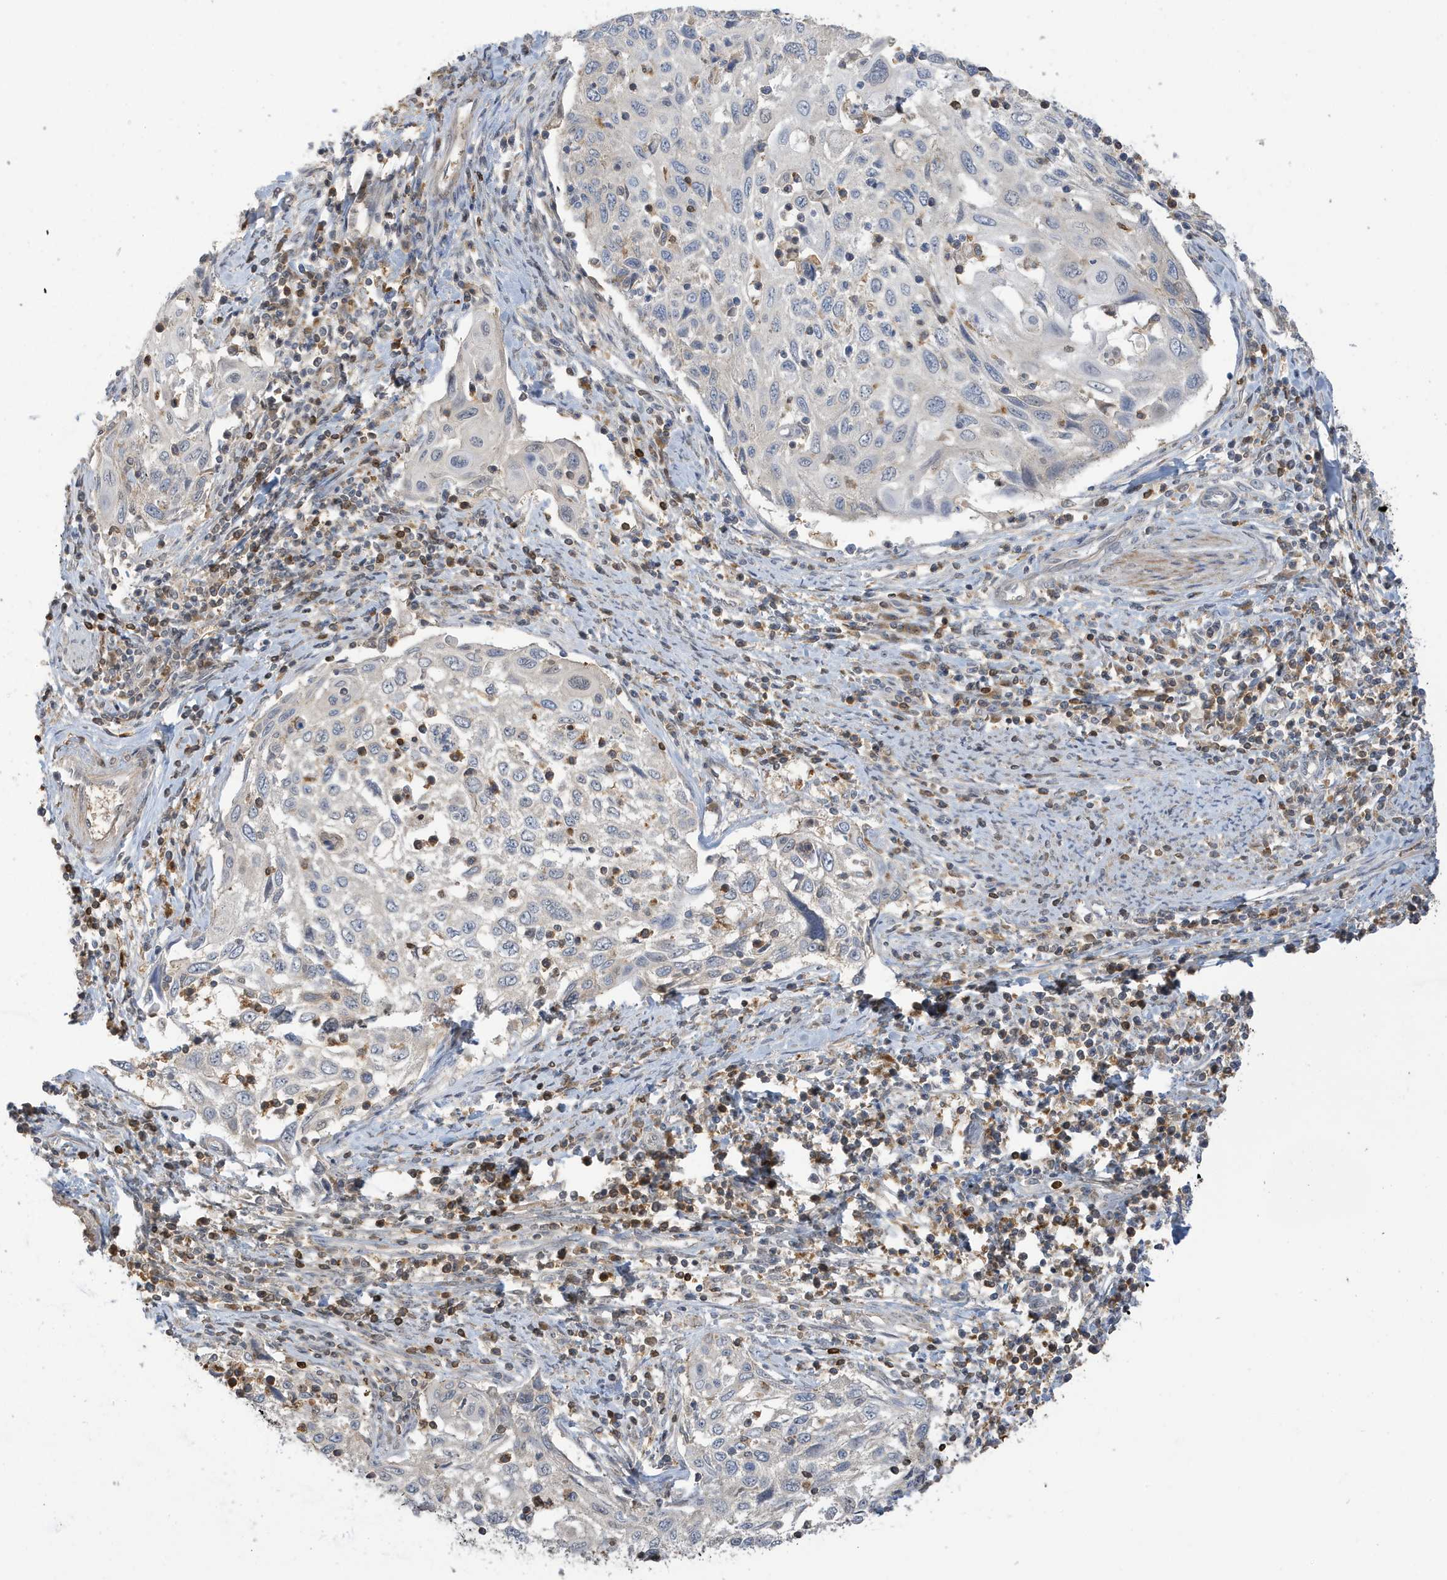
{"staining": {"intensity": "negative", "quantity": "none", "location": "none"}, "tissue": "cervical cancer", "cell_type": "Tumor cells", "image_type": "cancer", "snomed": [{"axis": "morphology", "description": "Squamous cell carcinoma, NOS"}, {"axis": "topography", "description": "Cervix"}], "caption": "Tumor cells are negative for brown protein staining in squamous cell carcinoma (cervical).", "gene": "TAB3", "patient": {"sex": "female", "age": 70}}